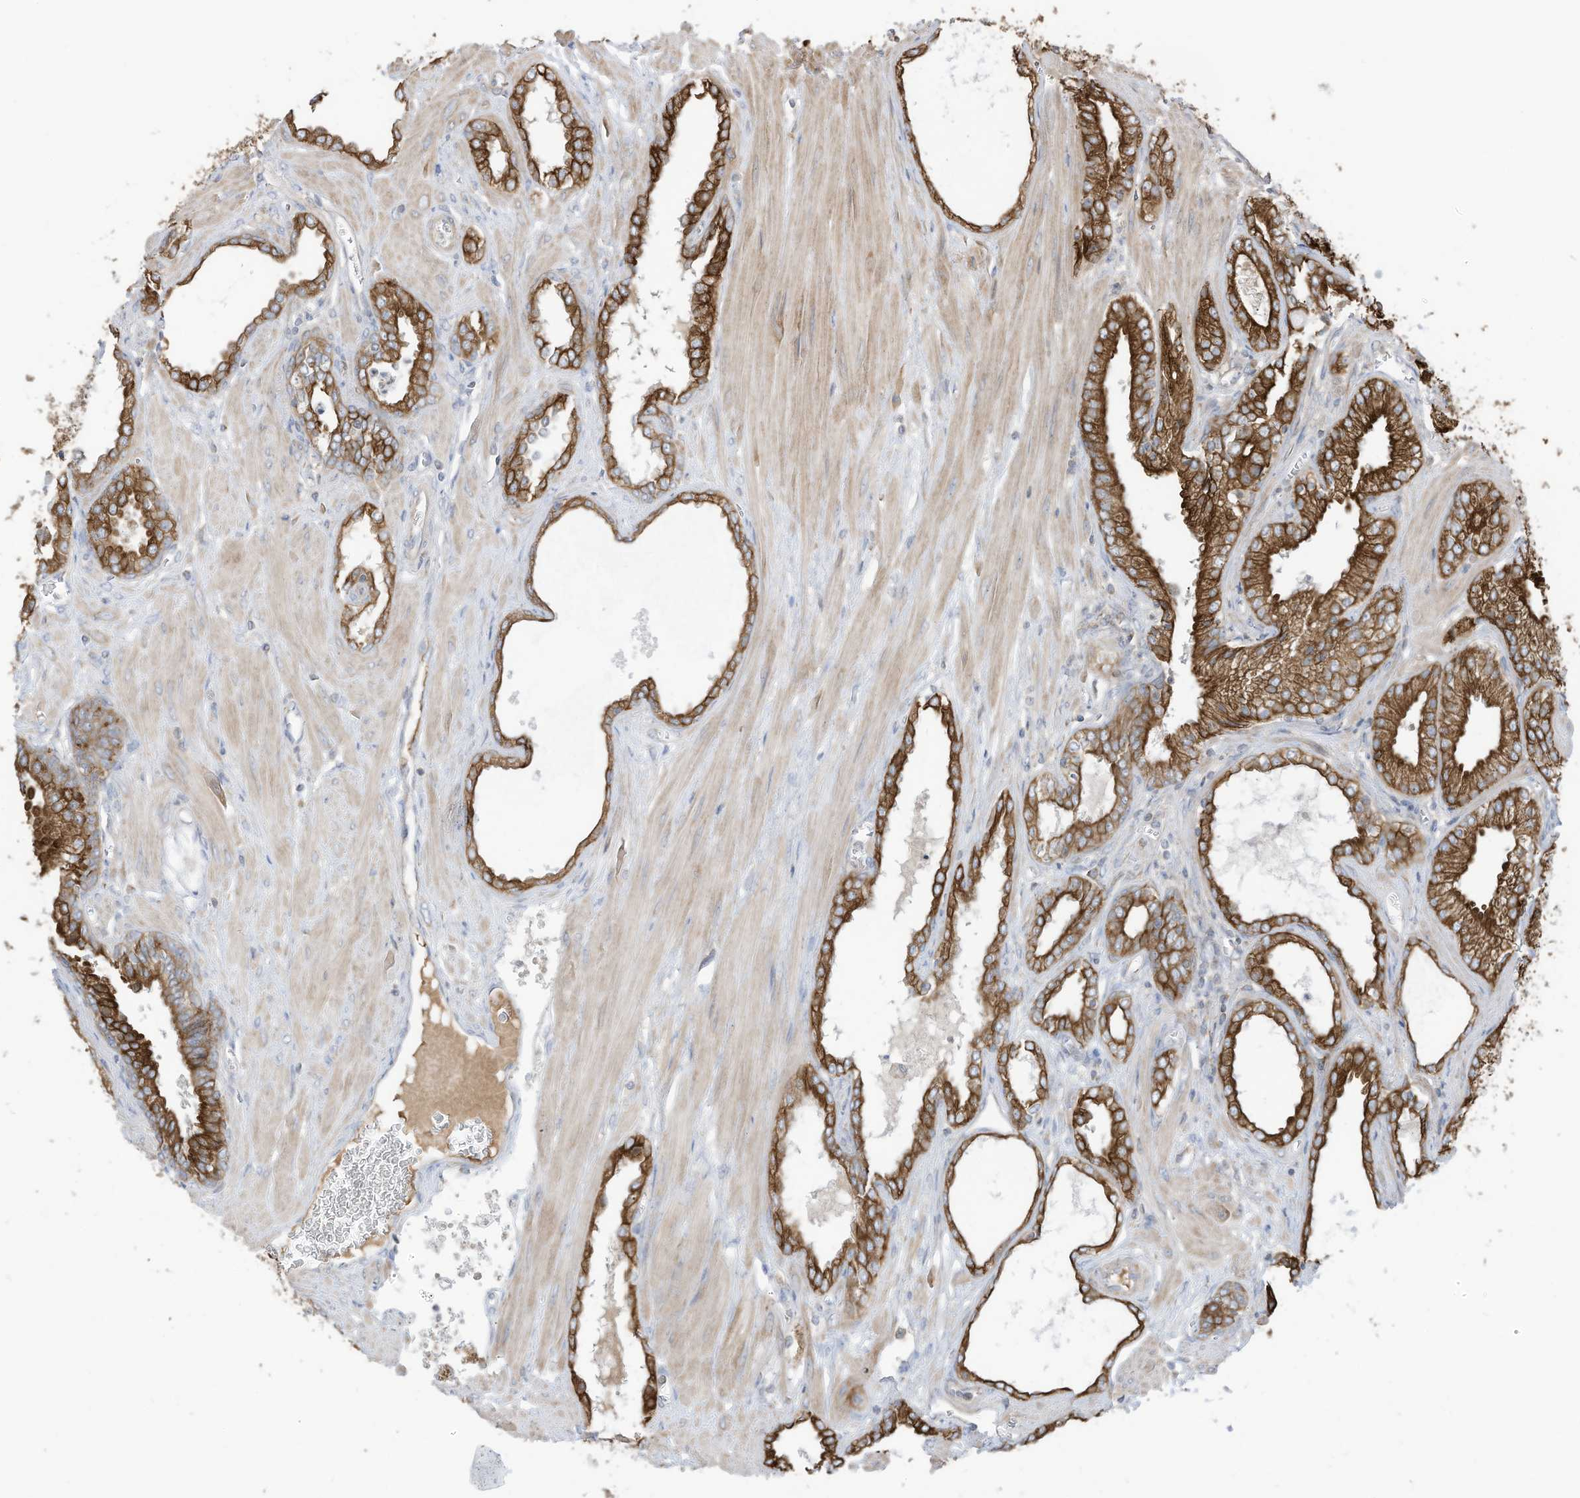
{"staining": {"intensity": "strong", "quantity": ">75%", "location": "cytoplasmic/membranous"}, "tissue": "prostate cancer", "cell_type": "Tumor cells", "image_type": "cancer", "snomed": [{"axis": "morphology", "description": "Adenocarcinoma, Low grade"}, {"axis": "topography", "description": "Prostate"}], "caption": "Protein staining reveals strong cytoplasmic/membranous expression in approximately >75% of tumor cells in adenocarcinoma (low-grade) (prostate).", "gene": "CGAS", "patient": {"sex": "male", "age": 67}}